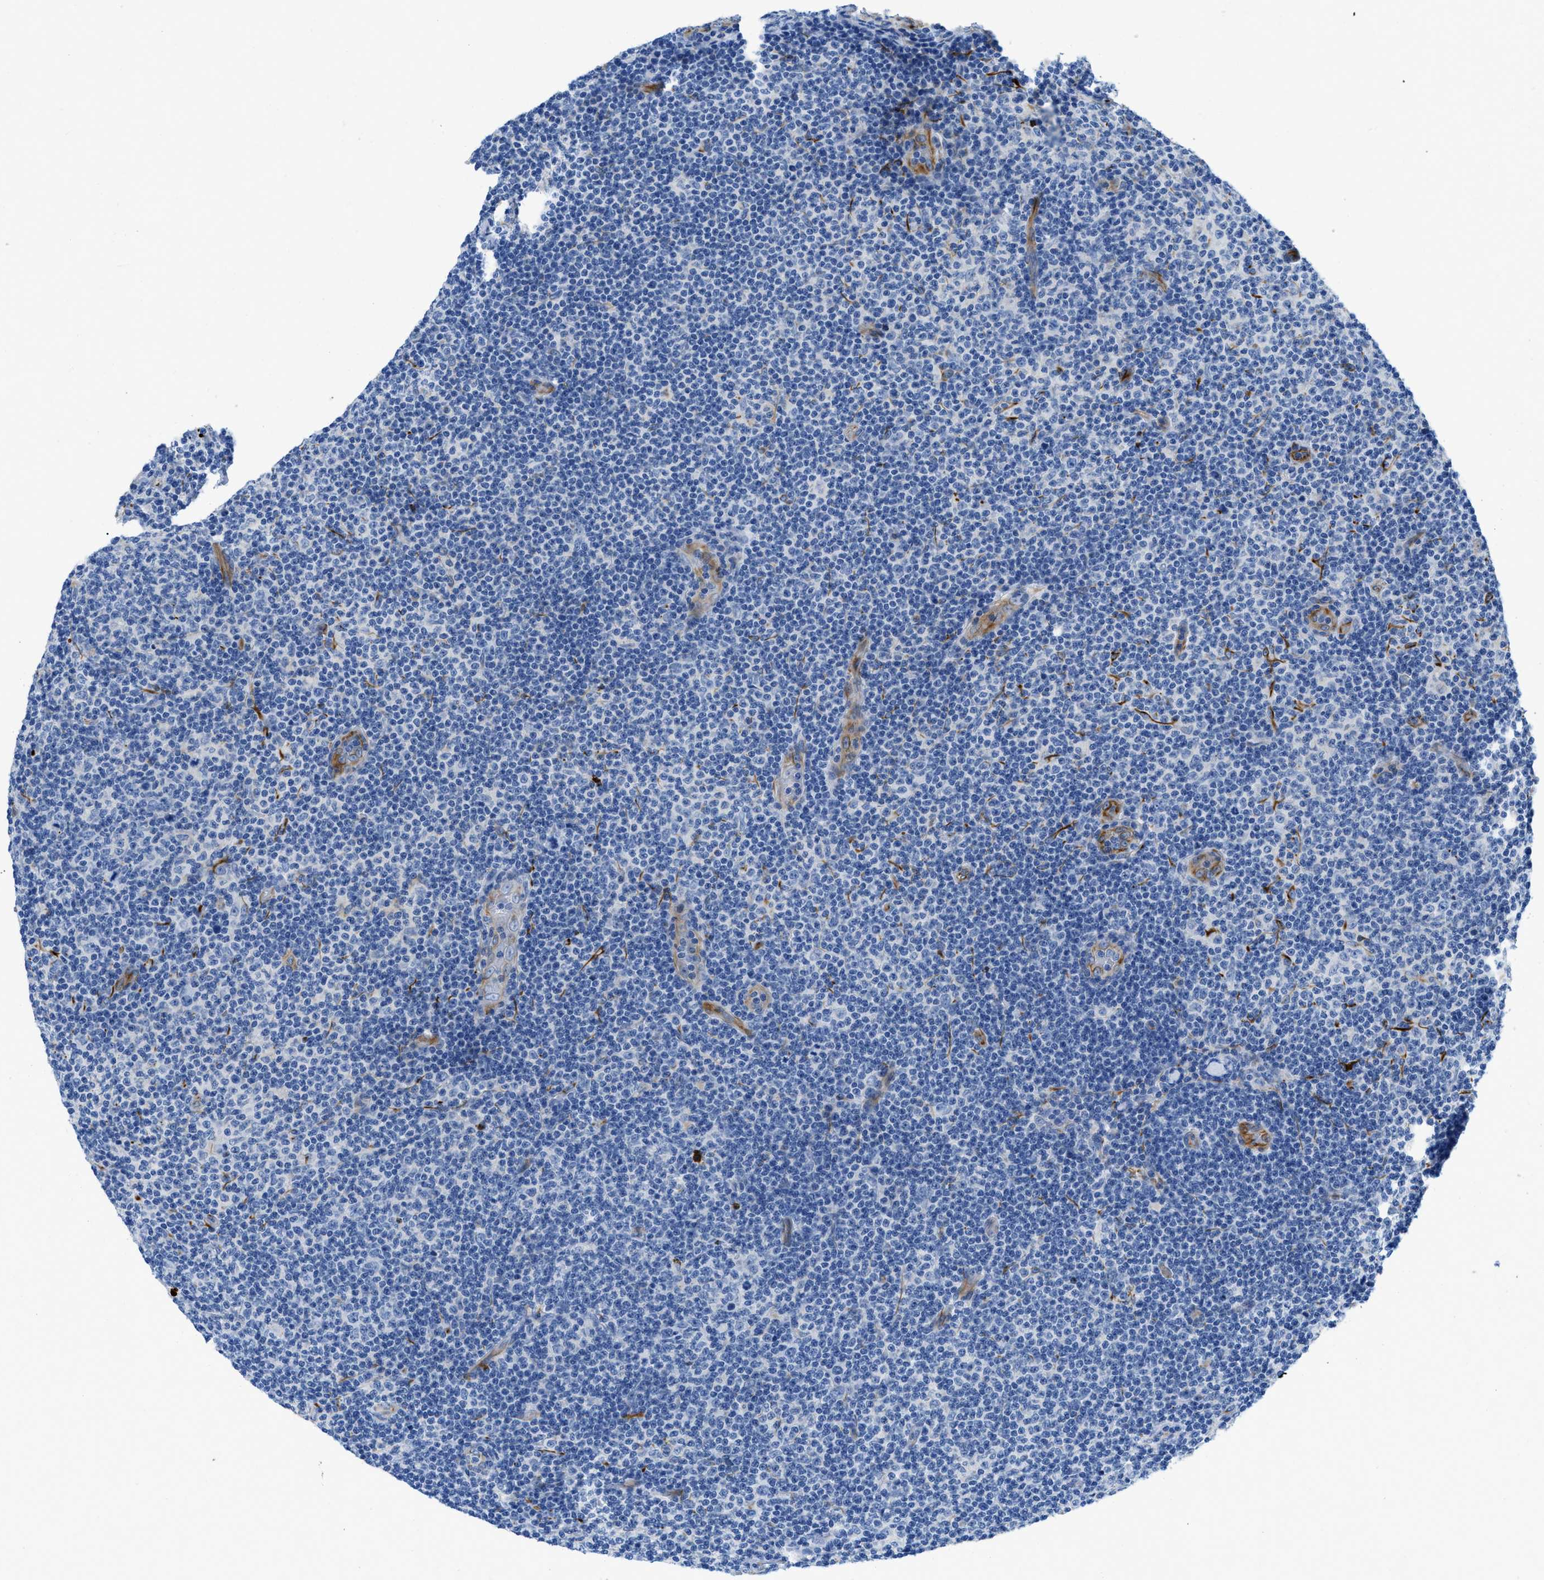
{"staining": {"intensity": "negative", "quantity": "none", "location": "none"}, "tissue": "lymphoma", "cell_type": "Tumor cells", "image_type": "cancer", "snomed": [{"axis": "morphology", "description": "Malignant lymphoma, non-Hodgkin's type, Low grade"}, {"axis": "topography", "description": "Lymph node"}], "caption": "High power microscopy image of an immunohistochemistry (IHC) photomicrograph of low-grade malignant lymphoma, non-Hodgkin's type, revealing no significant expression in tumor cells. (Brightfield microscopy of DAB (3,3'-diaminobenzidine) immunohistochemistry at high magnification).", "gene": "XCR1", "patient": {"sex": "male", "age": 83}}